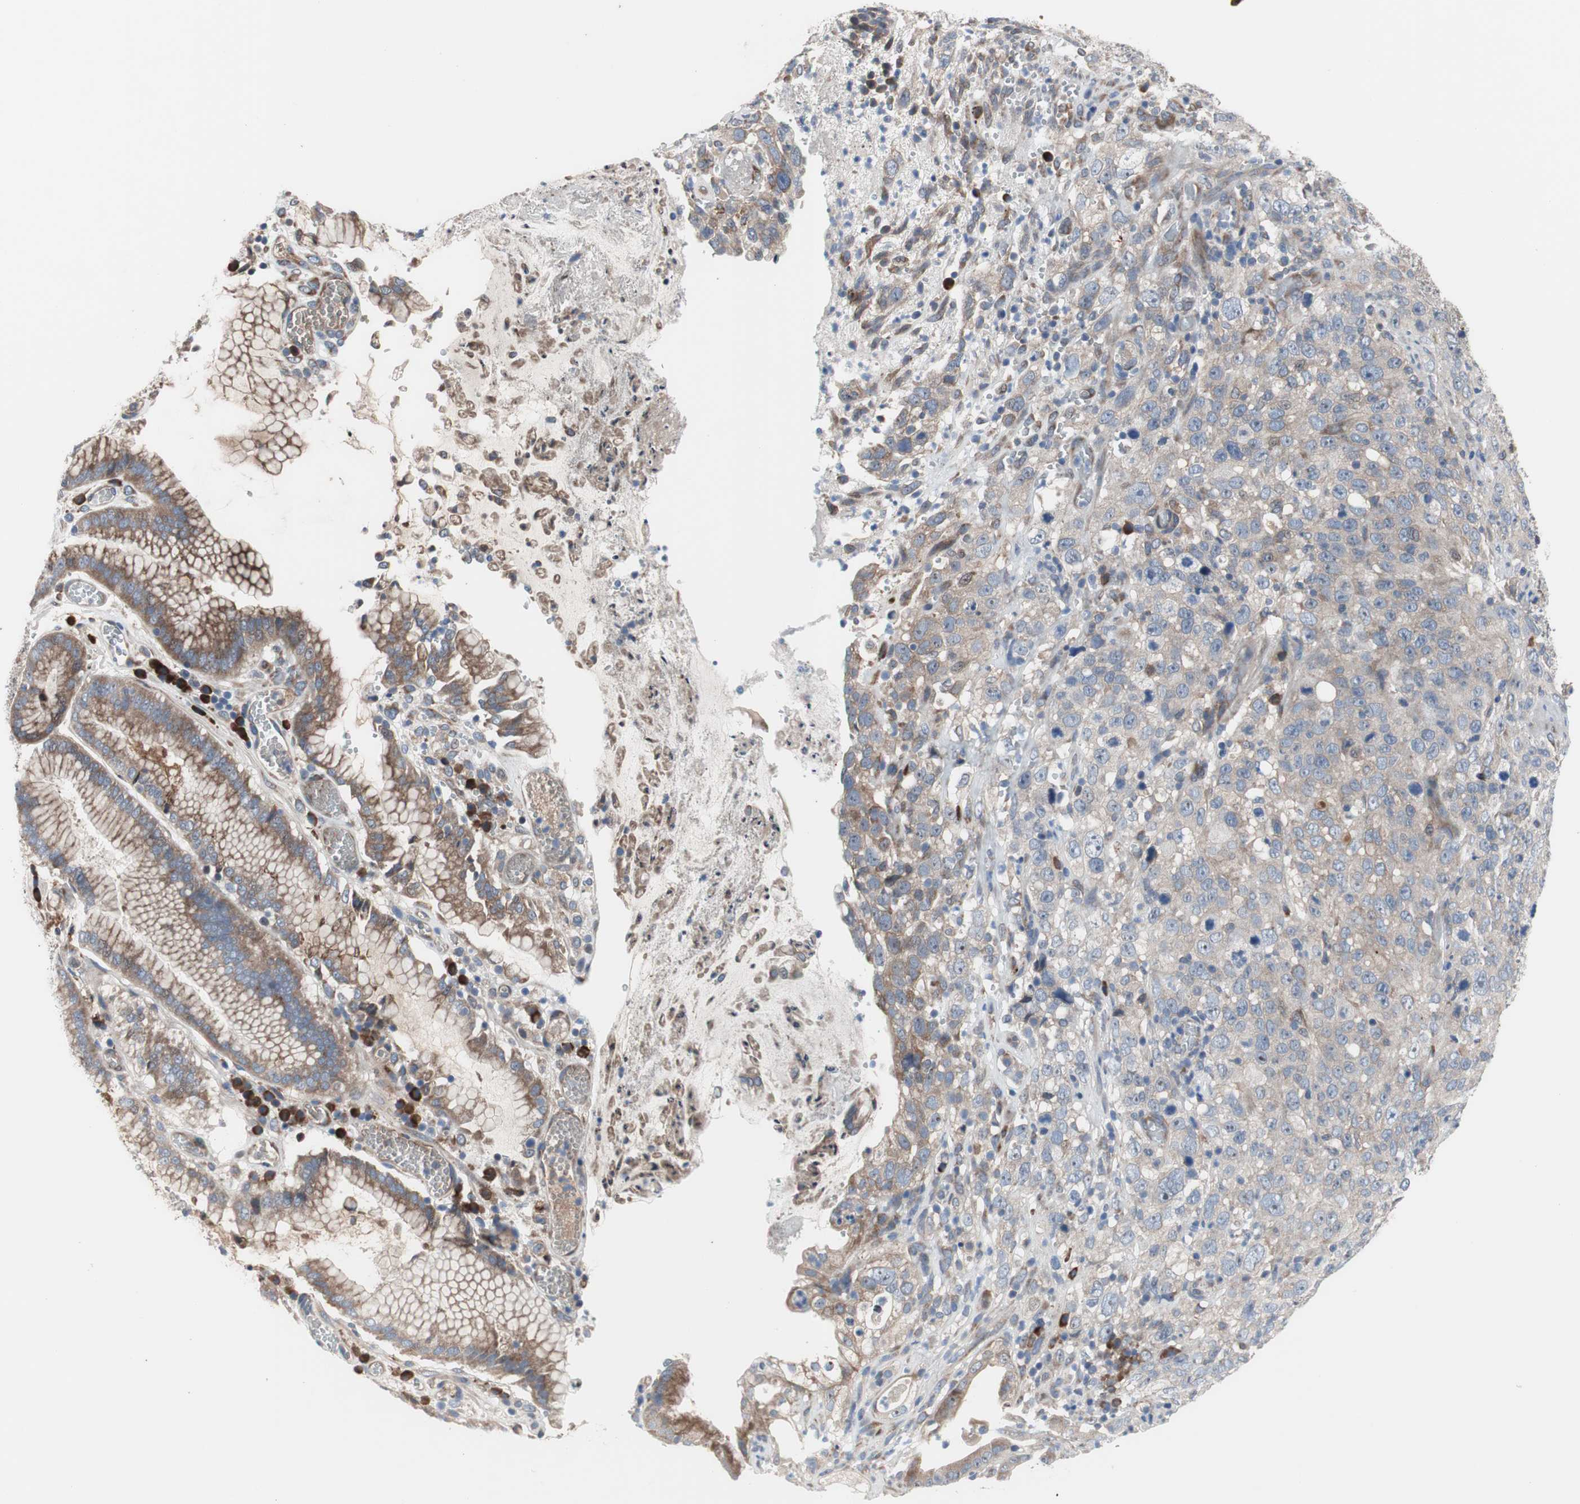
{"staining": {"intensity": "weak", "quantity": ">75%", "location": "cytoplasmic/membranous"}, "tissue": "stomach cancer", "cell_type": "Tumor cells", "image_type": "cancer", "snomed": [{"axis": "morphology", "description": "Normal tissue, NOS"}, {"axis": "morphology", "description": "Adenocarcinoma, NOS"}, {"axis": "topography", "description": "Stomach"}], "caption": "Human stomach cancer stained for a protein (brown) demonstrates weak cytoplasmic/membranous positive positivity in about >75% of tumor cells.", "gene": "KANSL1", "patient": {"sex": "male", "age": 48}}